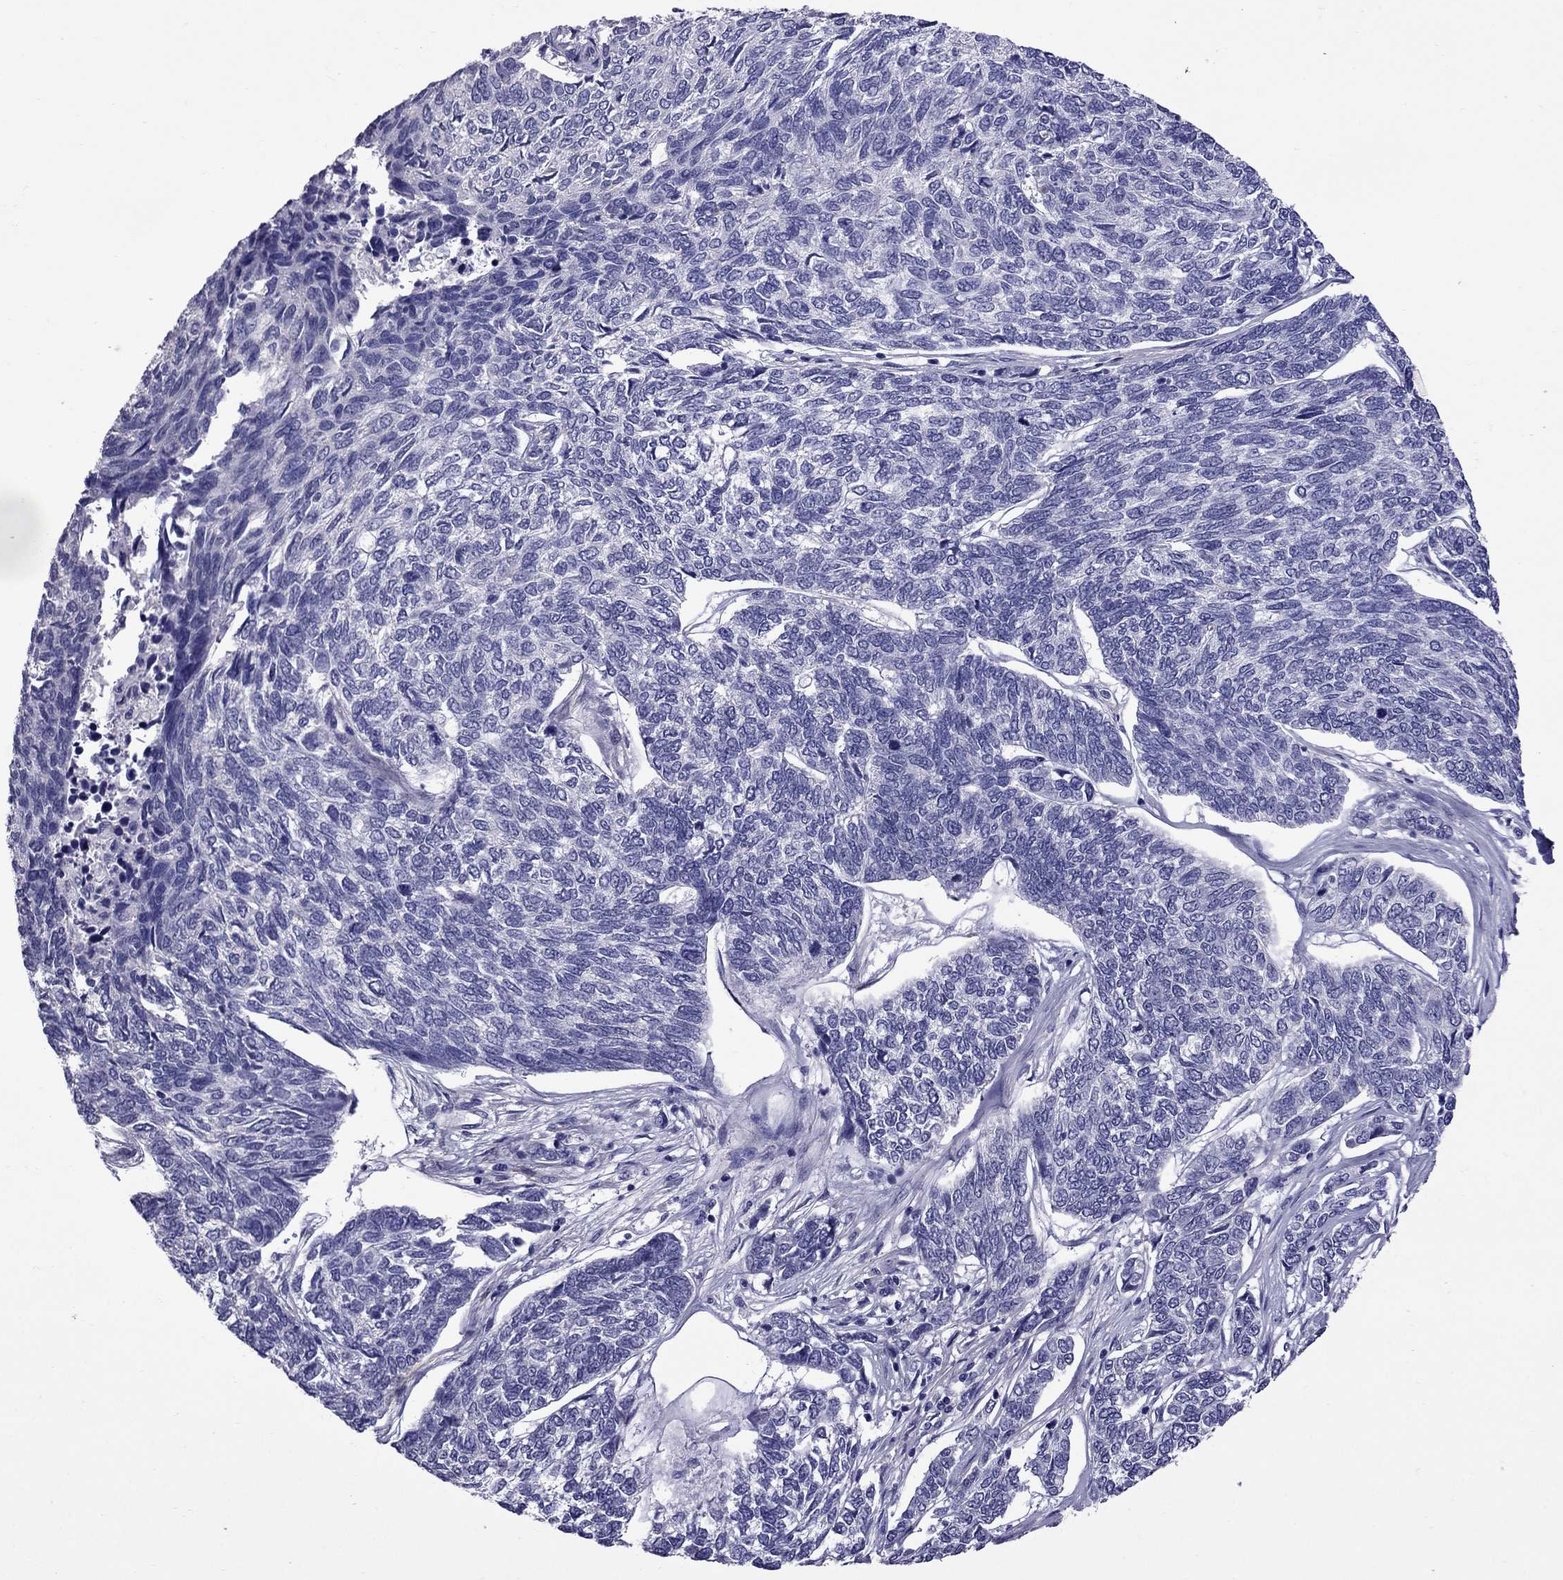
{"staining": {"intensity": "negative", "quantity": "none", "location": "none"}, "tissue": "skin cancer", "cell_type": "Tumor cells", "image_type": "cancer", "snomed": [{"axis": "morphology", "description": "Basal cell carcinoma"}, {"axis": "topography", "description": "Skin"}], "caption": "Tumor cells show no significant protein positivity in skin basal cell carcinoma.", "gene": "CHRNA5", "patient": {"sex": "female", "age": 65}}